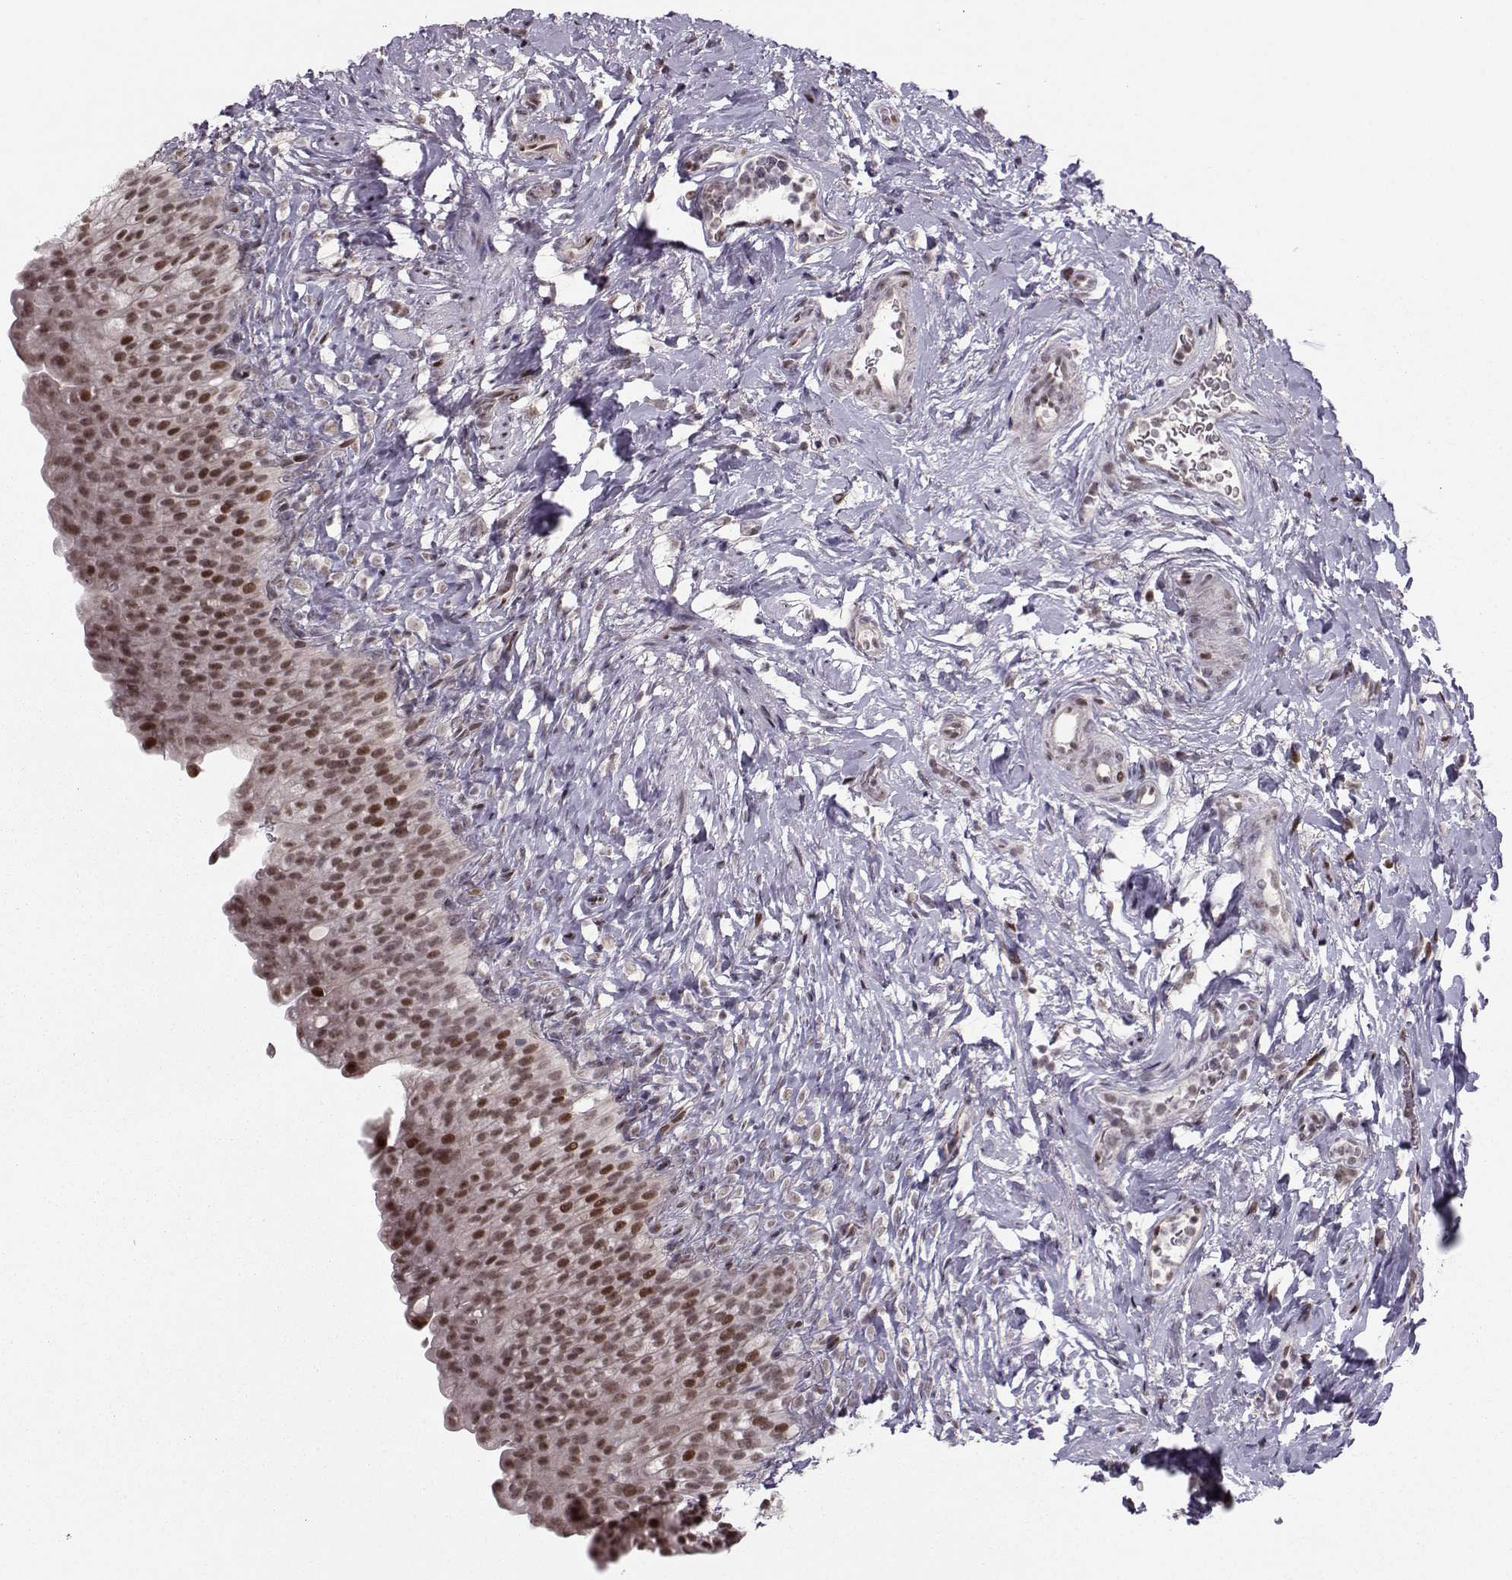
{"staining": {"intensity": "moderate", "quantity": ">75%", "location": "nuclear"}, "tissue": "urinary bladder", "cell_type": "Urothelial cells", "image_type": "normal", "snomed": [{"axis": "morphology", "description": "Normal tissue, NOS"}, {"axis": "topography", "description": "Urinary bladder"}], "caption": "Urinary bladder stained for a protein (brown) reveals moderate nuclear positive positivity in approximately >75% of urothelial cells.", "gene": "SNAPC2", "patient": {"sex": "male", "age": 76}}